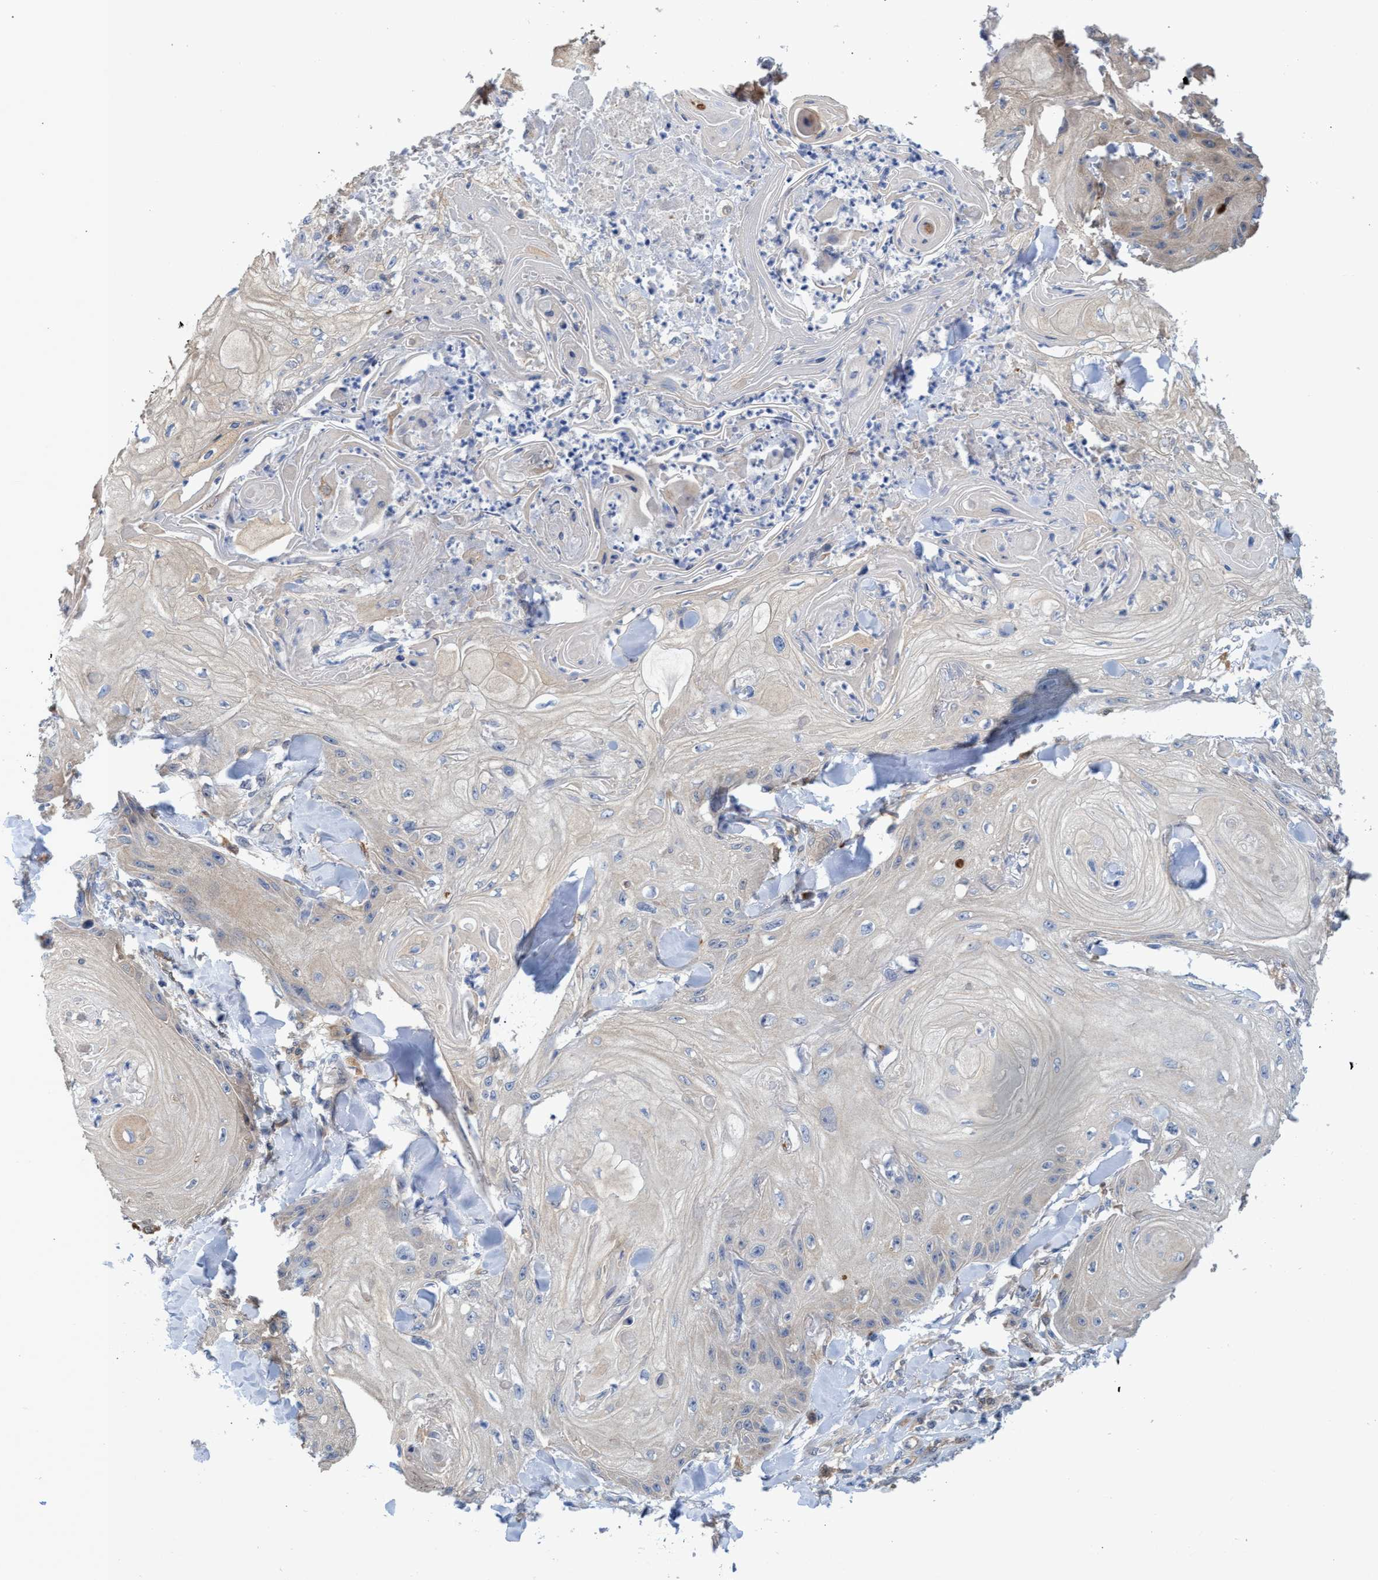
{"staining": {"intensity": "negative", "quantity": "none", "location": "none"}, "tissue": "skin cancer", "cell_type": "Tumor cells", "image_type": "cancer", "snomed": [{"axis": "morphology", "description": "Squamous cell carcinoma, NOS"}, {"axis": "topography", "description": "Skin"}], "caption": "The histopathology image shows no significant expression in tumor cells of squamous cell carcinoma (skin). Nuclei are stained in blue.", "gene": "PNPO", "patient": {"sex": "male", "age": 74}}